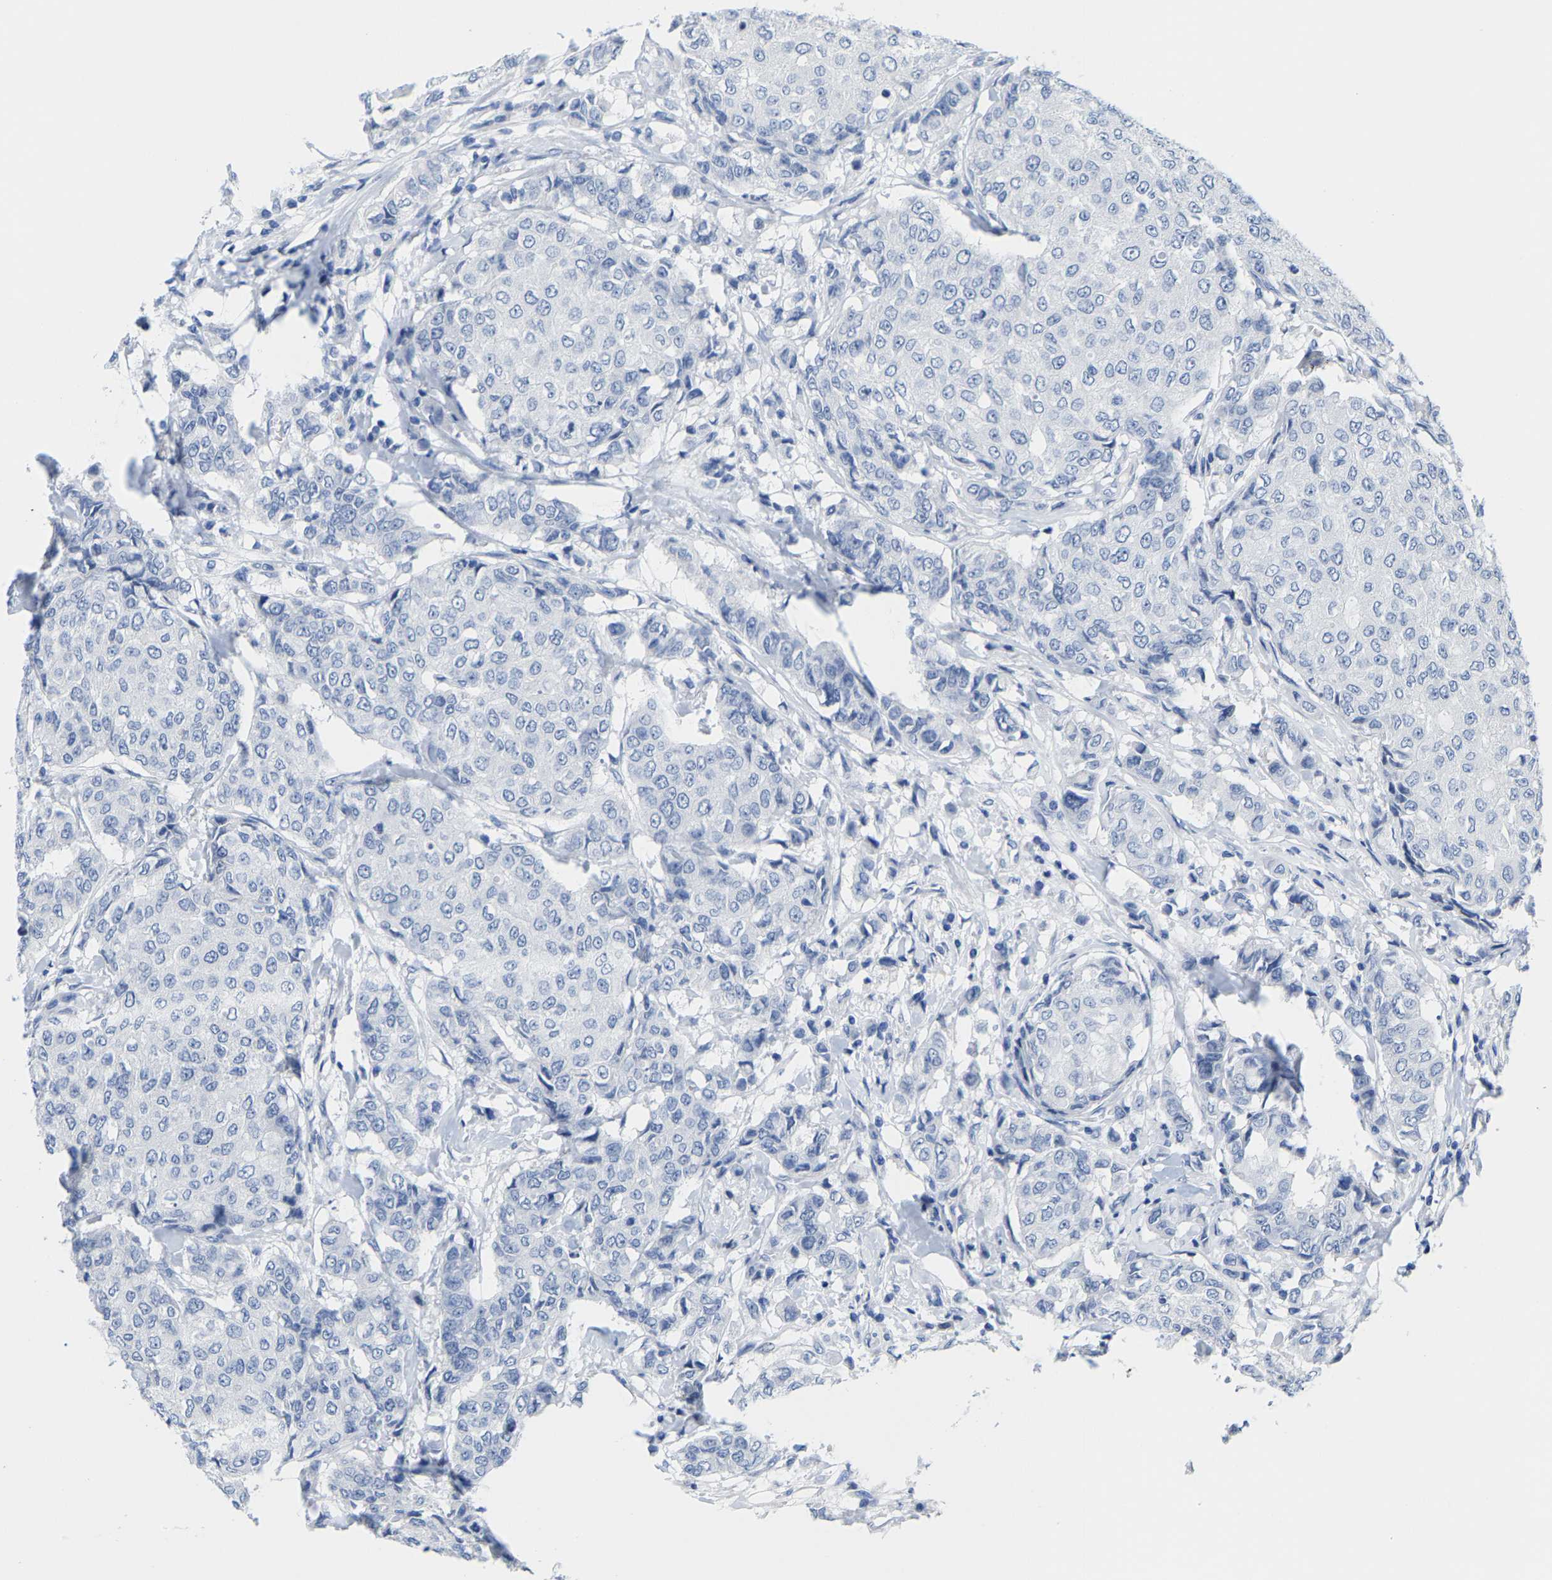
{"staining": {"intensity": "negative", "quantity": "none", "location": "none"}, "tissue": "breast cancer", "cell_type": "Tumor cells", "image_type": "cancer", "snomed": [{"axis": "morphology", "description": "Duct carcinoma"}, {"axis": "topography", "description": "Breast"}], "caption": "Intraductal carcinoma (breast) stained for a protein using IHC shows no positivity tumor cells.", "gene": "KLHL1", "patient": {"sex": "female", "age": 27}}